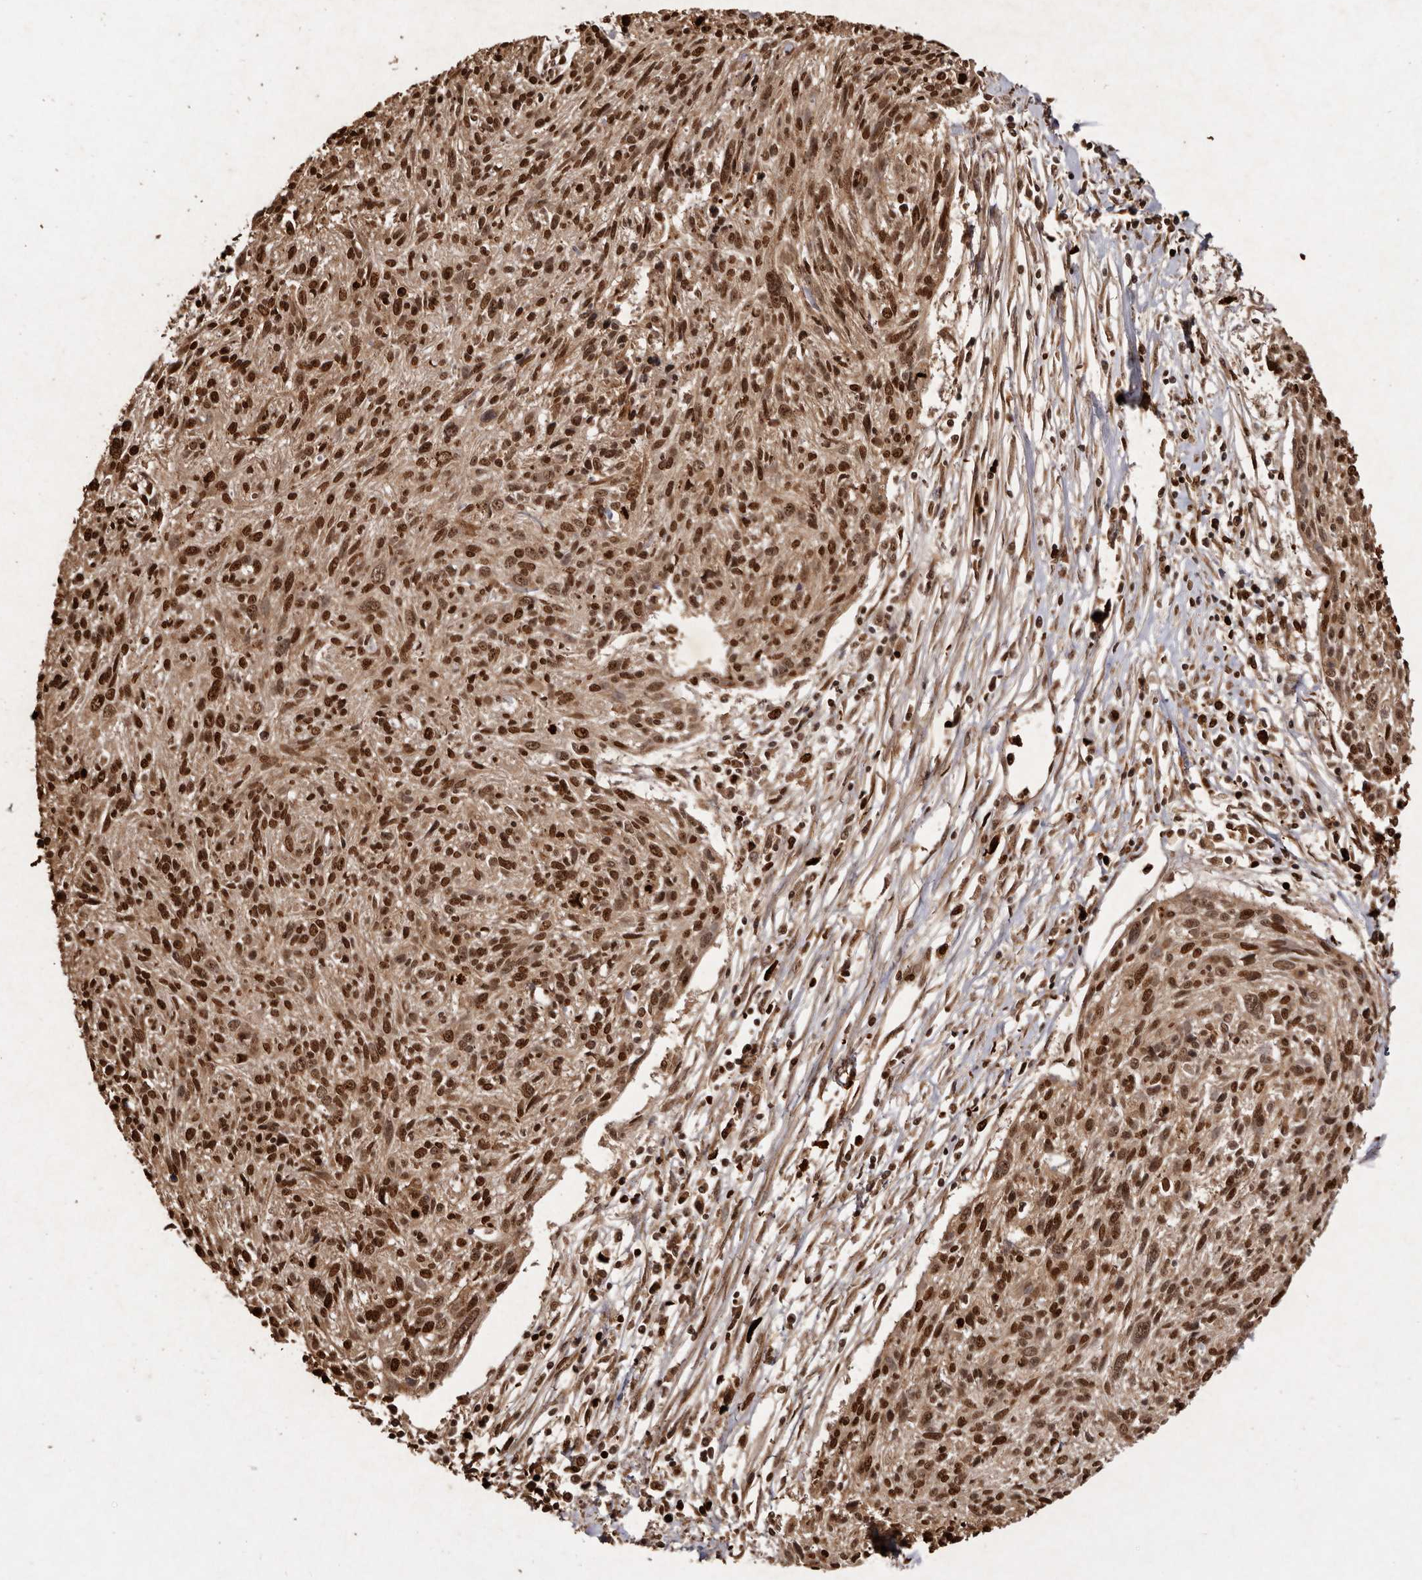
{"staining": {"intensity": "strong", "quantity": ">75%", "location": "cytoplasmic/membranous,nuclear"}, "tissue": "cervical cancer", "cell_type": "Tumor cells", "image_type": "cancer", "snomed": [{"axis": "morphology", "description": "Squamous cell carcinoma, NOS"}, {"axis": "topography", "description": "Cervix"}], "caption": "Immunohistochemistry photomicrograph of human cervical squamous cell carcinoma stained for a protein (brown), which exhibits high levels of strong cytoplasmic/membranous and nuclear positivity in about >75% of tumor cells.", "gene": "NOTCH1", "patient": {"sex": "female", "age": 51}}